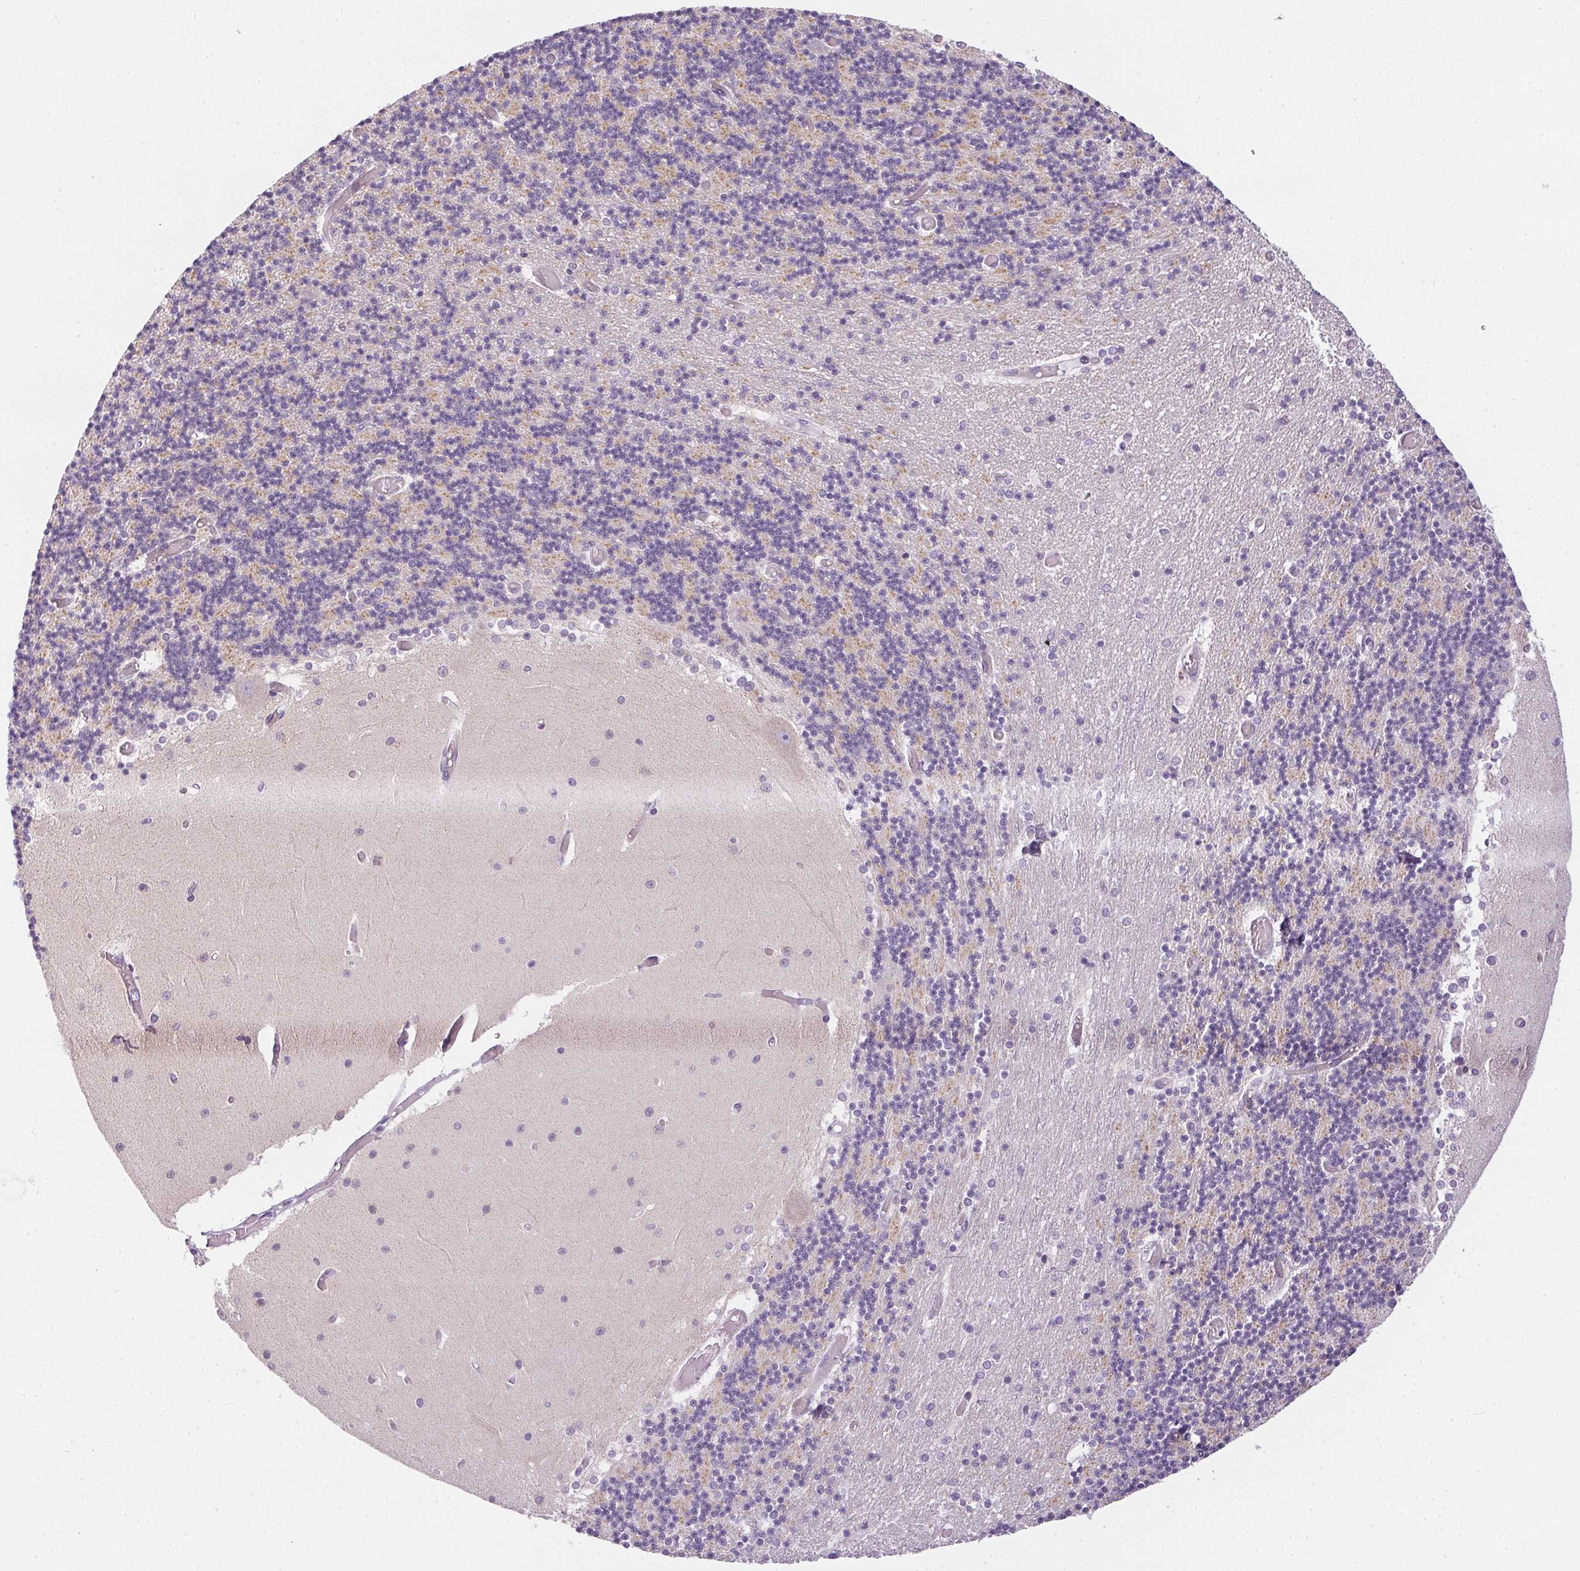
{"staining": {"intensity": "weak", "quantity": "25%-75%", "location": "cytoplasmic/membranous"}, "tissue": "cerebellum", "cell_type": "Cells in granular layer", "image_type": "normal", "snomed": [{"axis": "morphology", "description": "Normal tissue, NOS"}, {"axis": "topography", "description": "Cerebellum"}], "caption": "Immunohistochemical staining of unremarkable human cerebellum reveals 25%-75% levels of weak cytoplasmic/membranous protein positivity in approximately 25%-75% of cells in granular layer.", "gene": "GSDMC", "patient": {"sex": "female", "age": 28}}